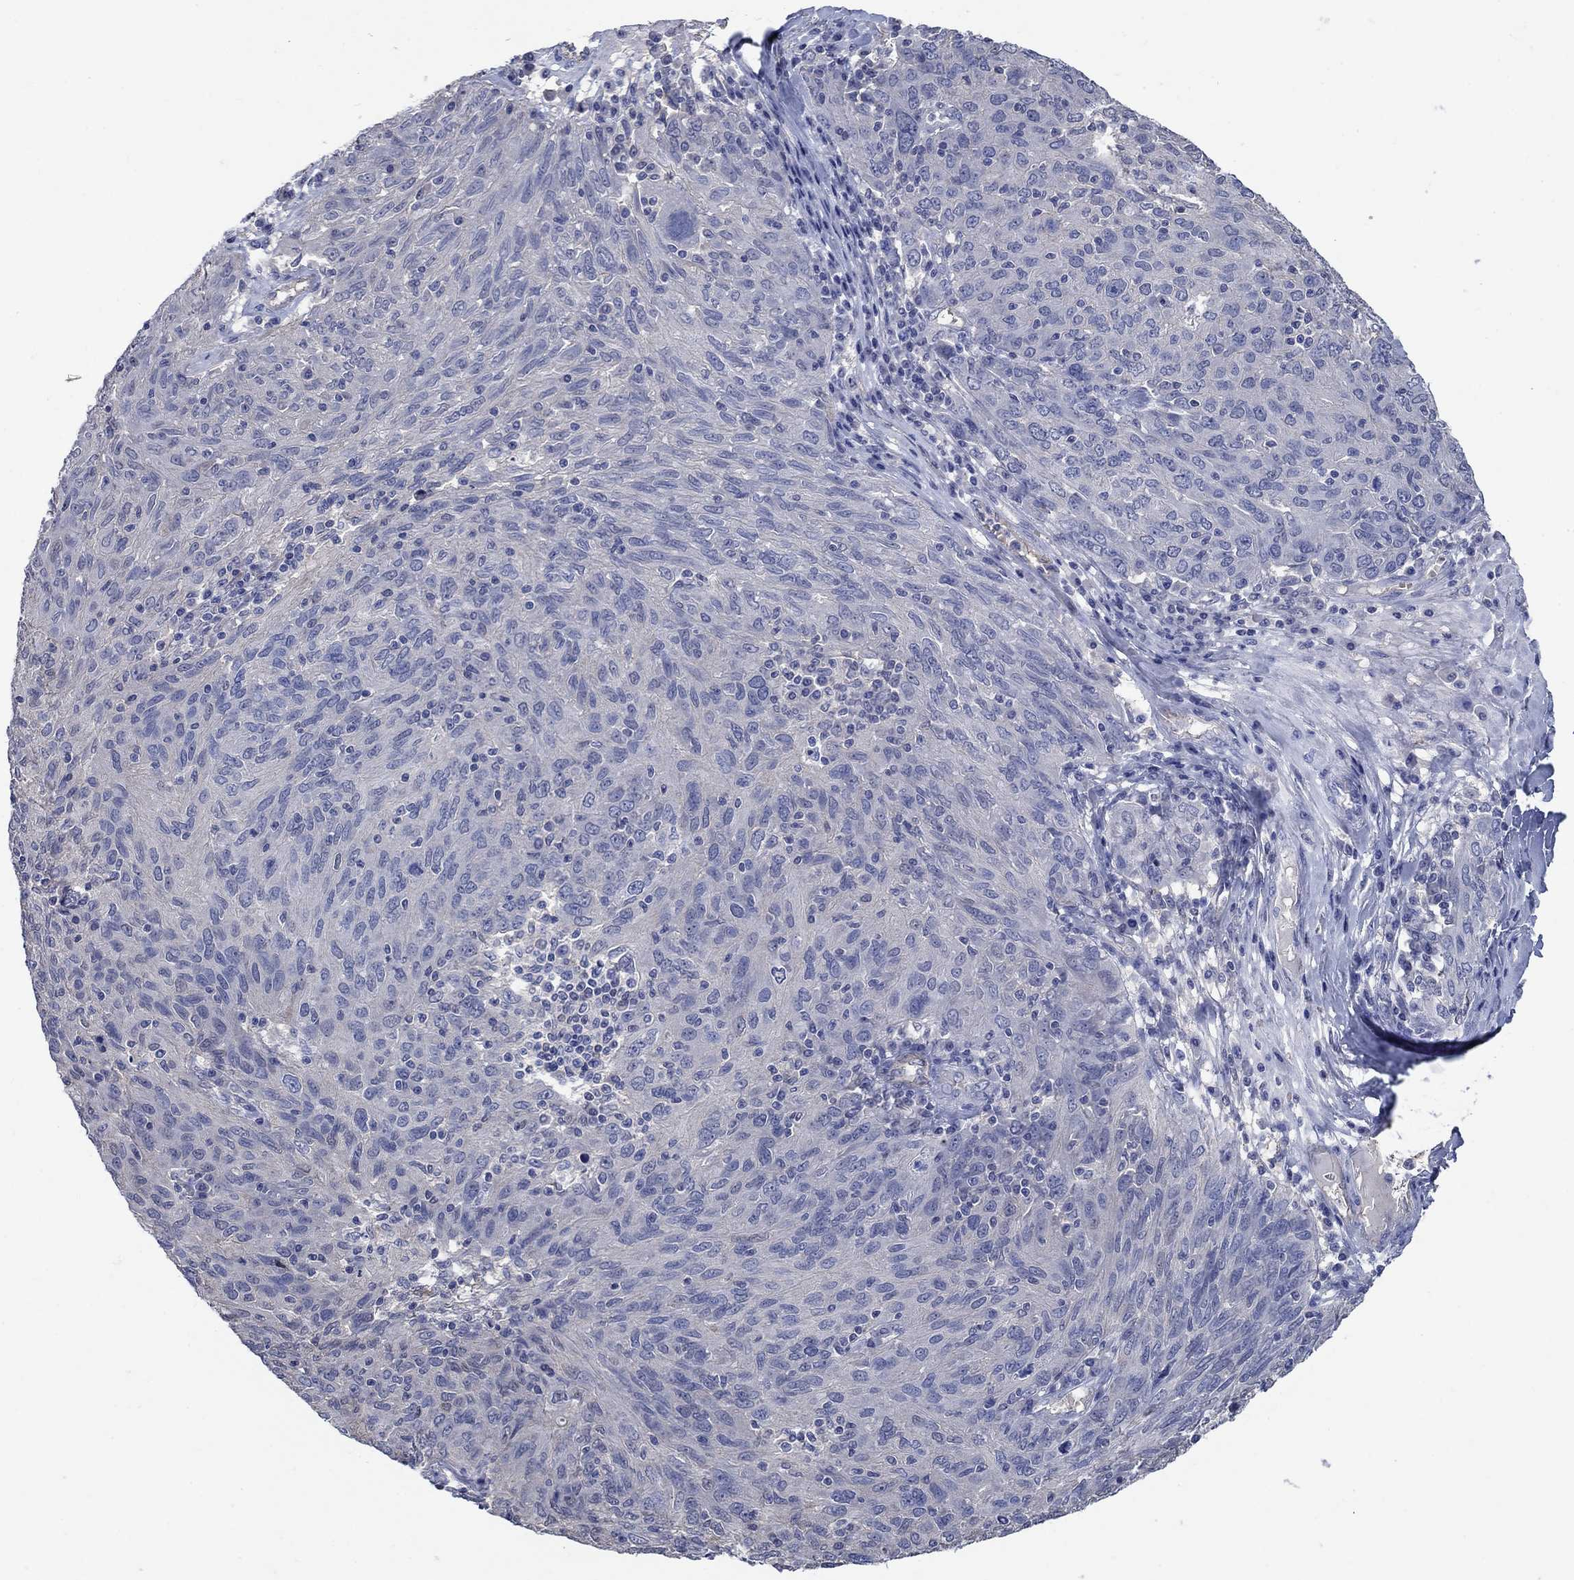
{"staining": {"intensity": "negative", "quantity": "none", "location": "none"}, "tissue": "ovarian cancer", "cell_type": "Tumor cells", "image_type": "cancer", "snomed": [{"axis": "morphology", "description": "Carcinoma, endometroid"}, {"axis": "topography", "description": "Ovary"}], "caption": "Tumor cells are negative for protein expression in human endometroid carcinoma (ovarian).", "gene": "FLNC", "patient": {"sex": "female", "age": 50}}